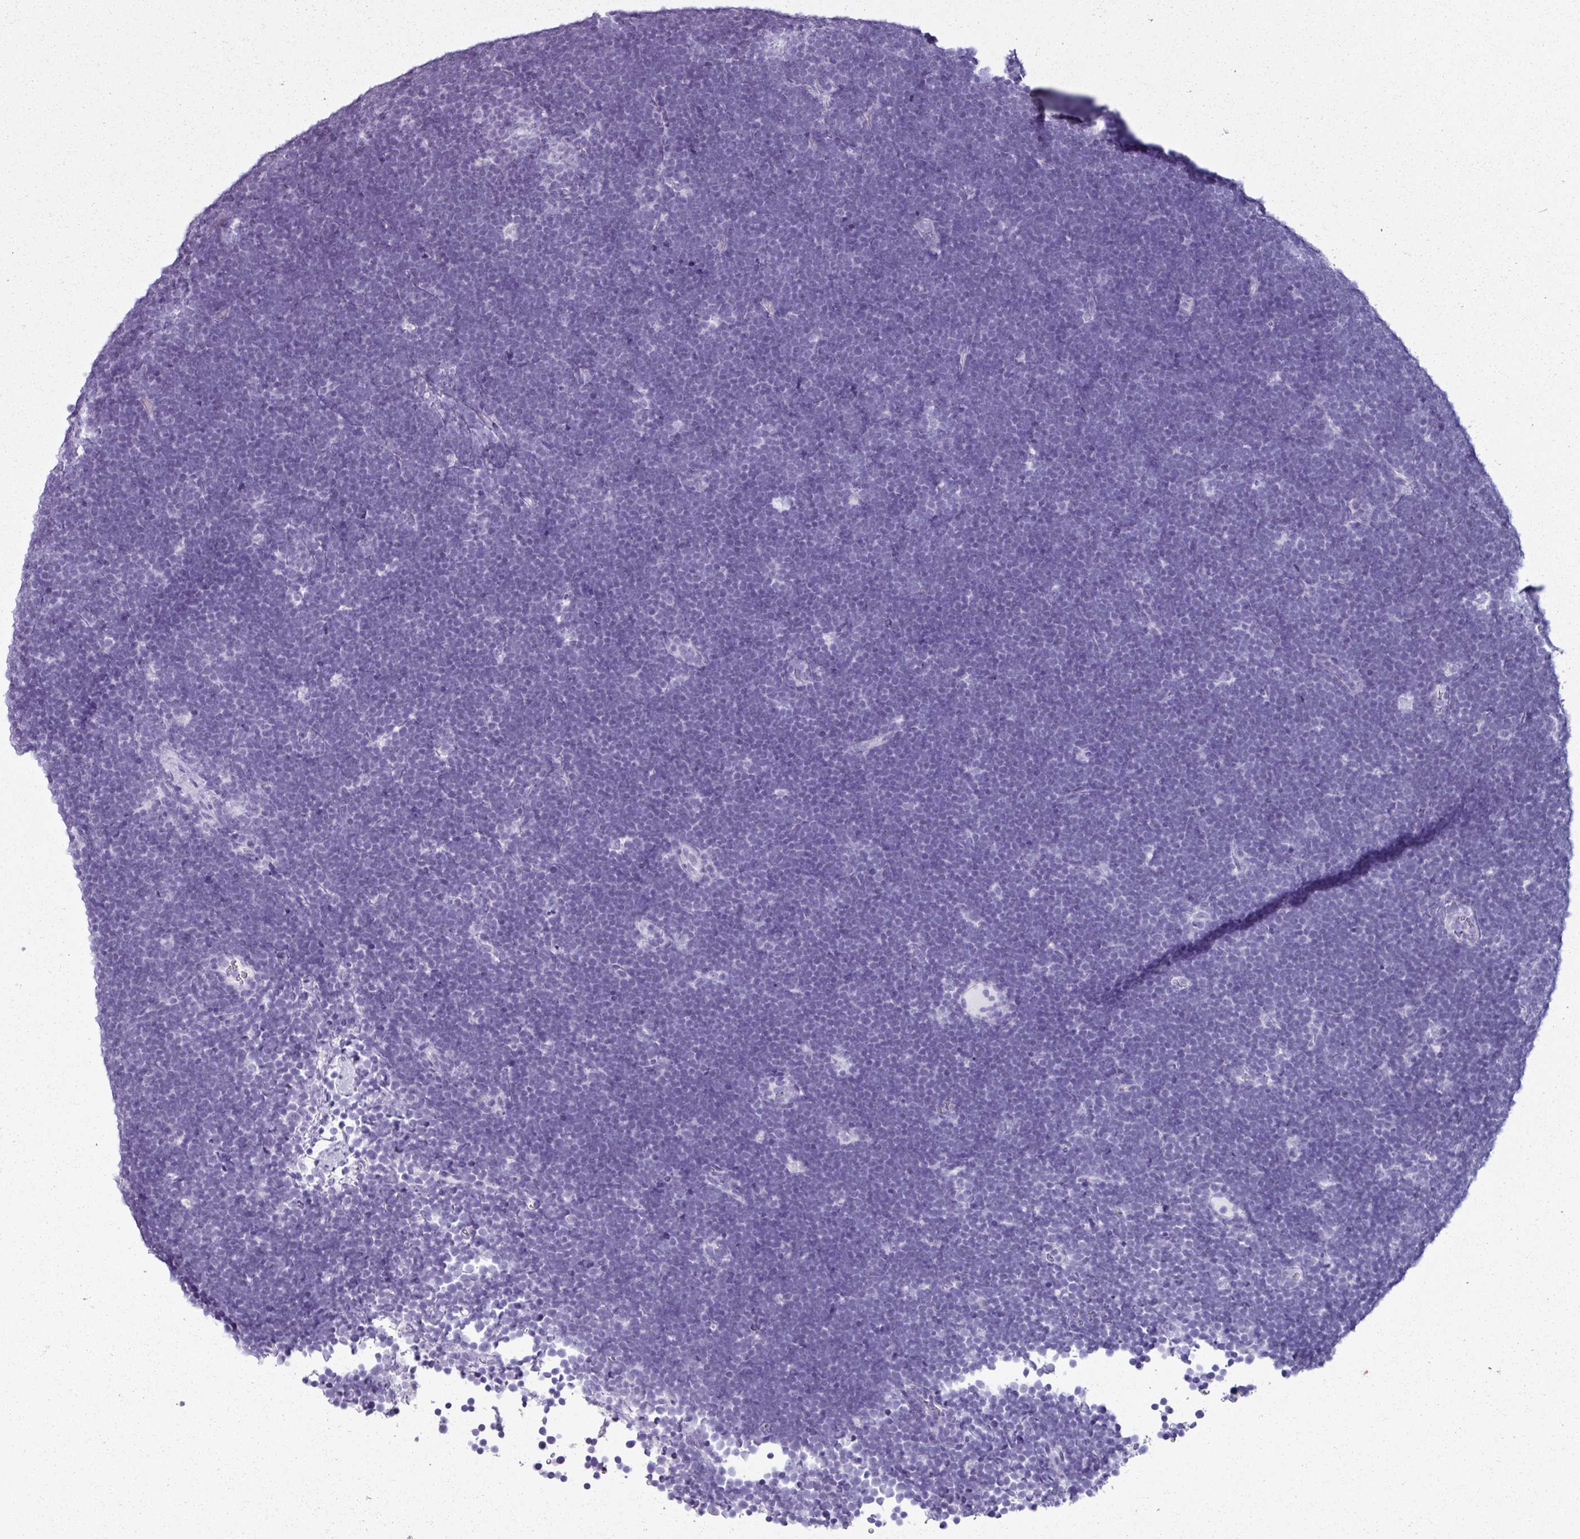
{"staining": {"intensity": "negative", "quantity": "none", "location": "none"}, "tissue": "lymphoma", "cell_type": "Tumor cells", "image_type": "cancer", "snomed": [{"axis": "morphology", "description": "Malignant lymphoma, non-Hodgkin's type, High grade"}, {"axis": "topography", "description": "Lymph node"}], "caption": "Tumor cells show no significant protein staining in high-grade malignant lymphoma, non-Hodgkin's type. (DAB IHC, high magnification).", "gene": "SCT", "patient": {"sex": "male", "age": 13}}